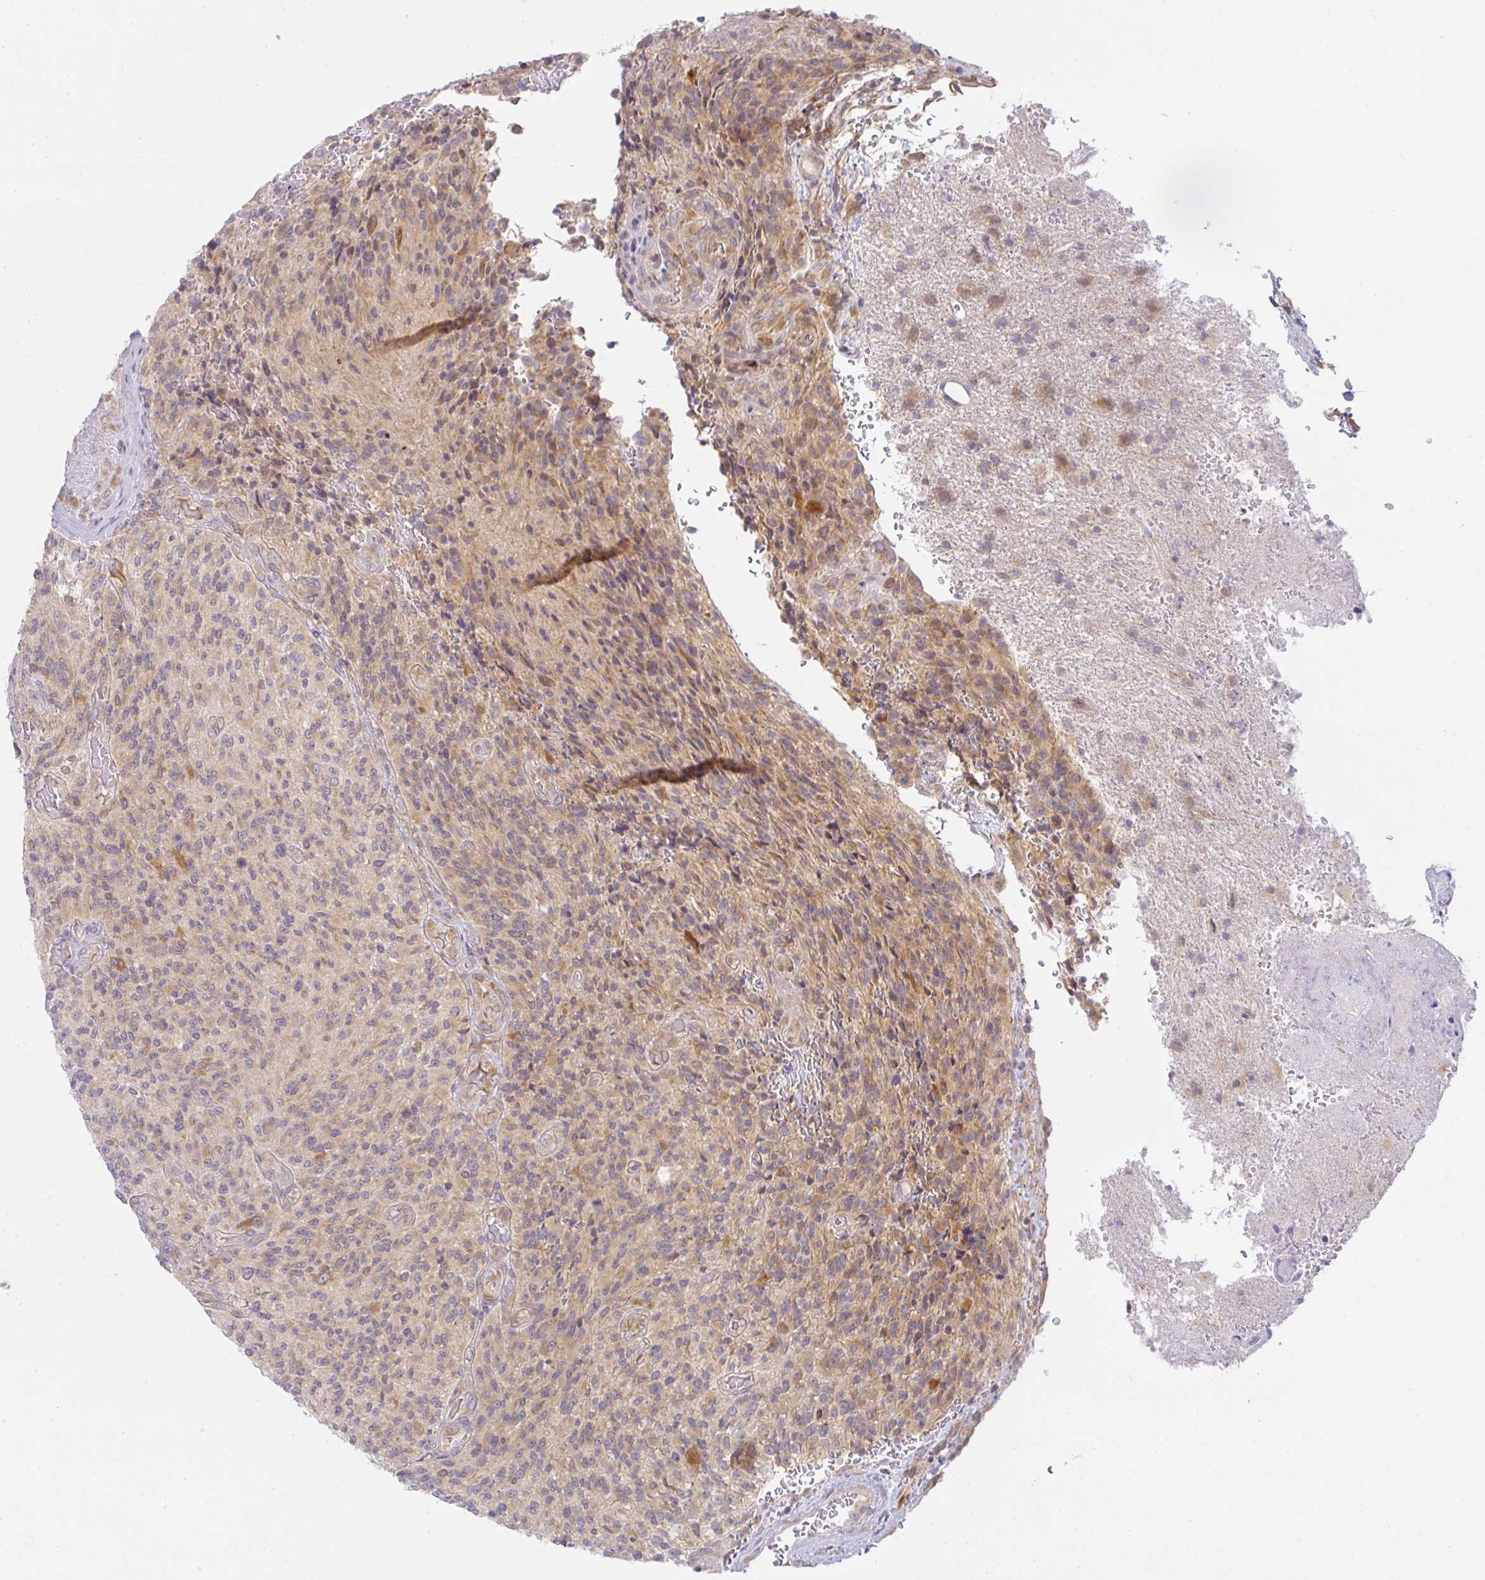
{"staining": {"intensity": "moderate", "quantity": "25%-75%", "location": "cytoplasmic/membranous"}, "tissue": "glioma", "cell_type": "Tumor cells", "image_type": "cancer", "snomed": [{"axis": "morphology", "description": "Normal tissue, NOS"}, {"axis": "morphology", "description": "Glioma, malignant, High grade"}, {"axis": "topography", "description": "Cerebral cortex"}], "caption": "Protein staining reveals moderate cytoplasmic/membranous staining in approximately 25%-75% of tumor cells in glioma.", "gene": "DERL2", "patient": {"sex": "male", "age": 56}}